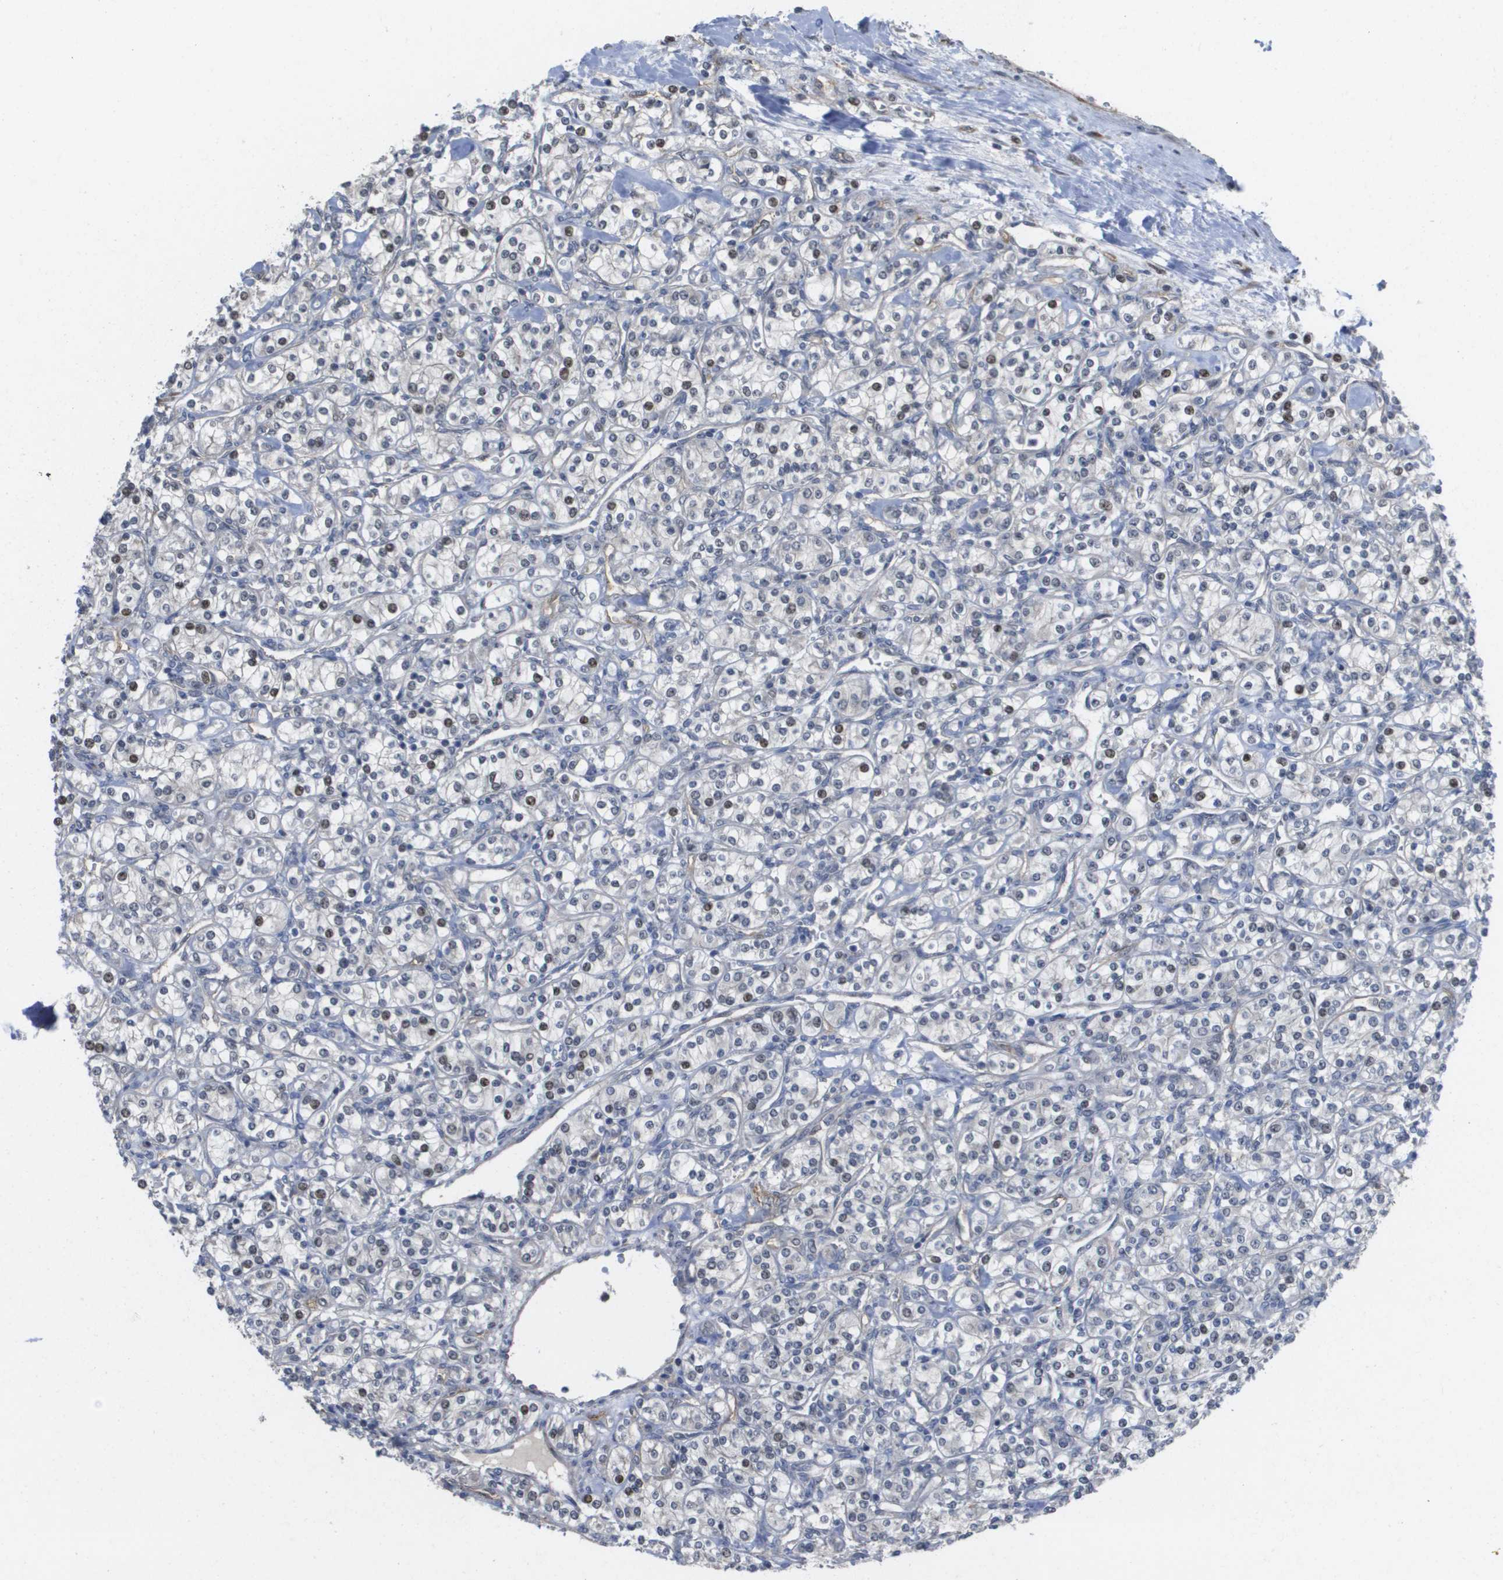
{"staining": {"intensity": "weak", "quantity": "<25%", "location": "nuclear"}, "tissue": "renal cancer", "cell_type": "Tumor cells", "image_type": "cancer", "snomed": [{"axis": "morphology", "description": "Adenocarcinoma, NOS"}, {"axis": "topography", "description": "Kidney"}], "caption": "Protein analysis of renal adenocarcinoma exhibits no significant expression in tumor cells.", "gene": "RNF112", "patient": {"sex": "male", "age": 77}}